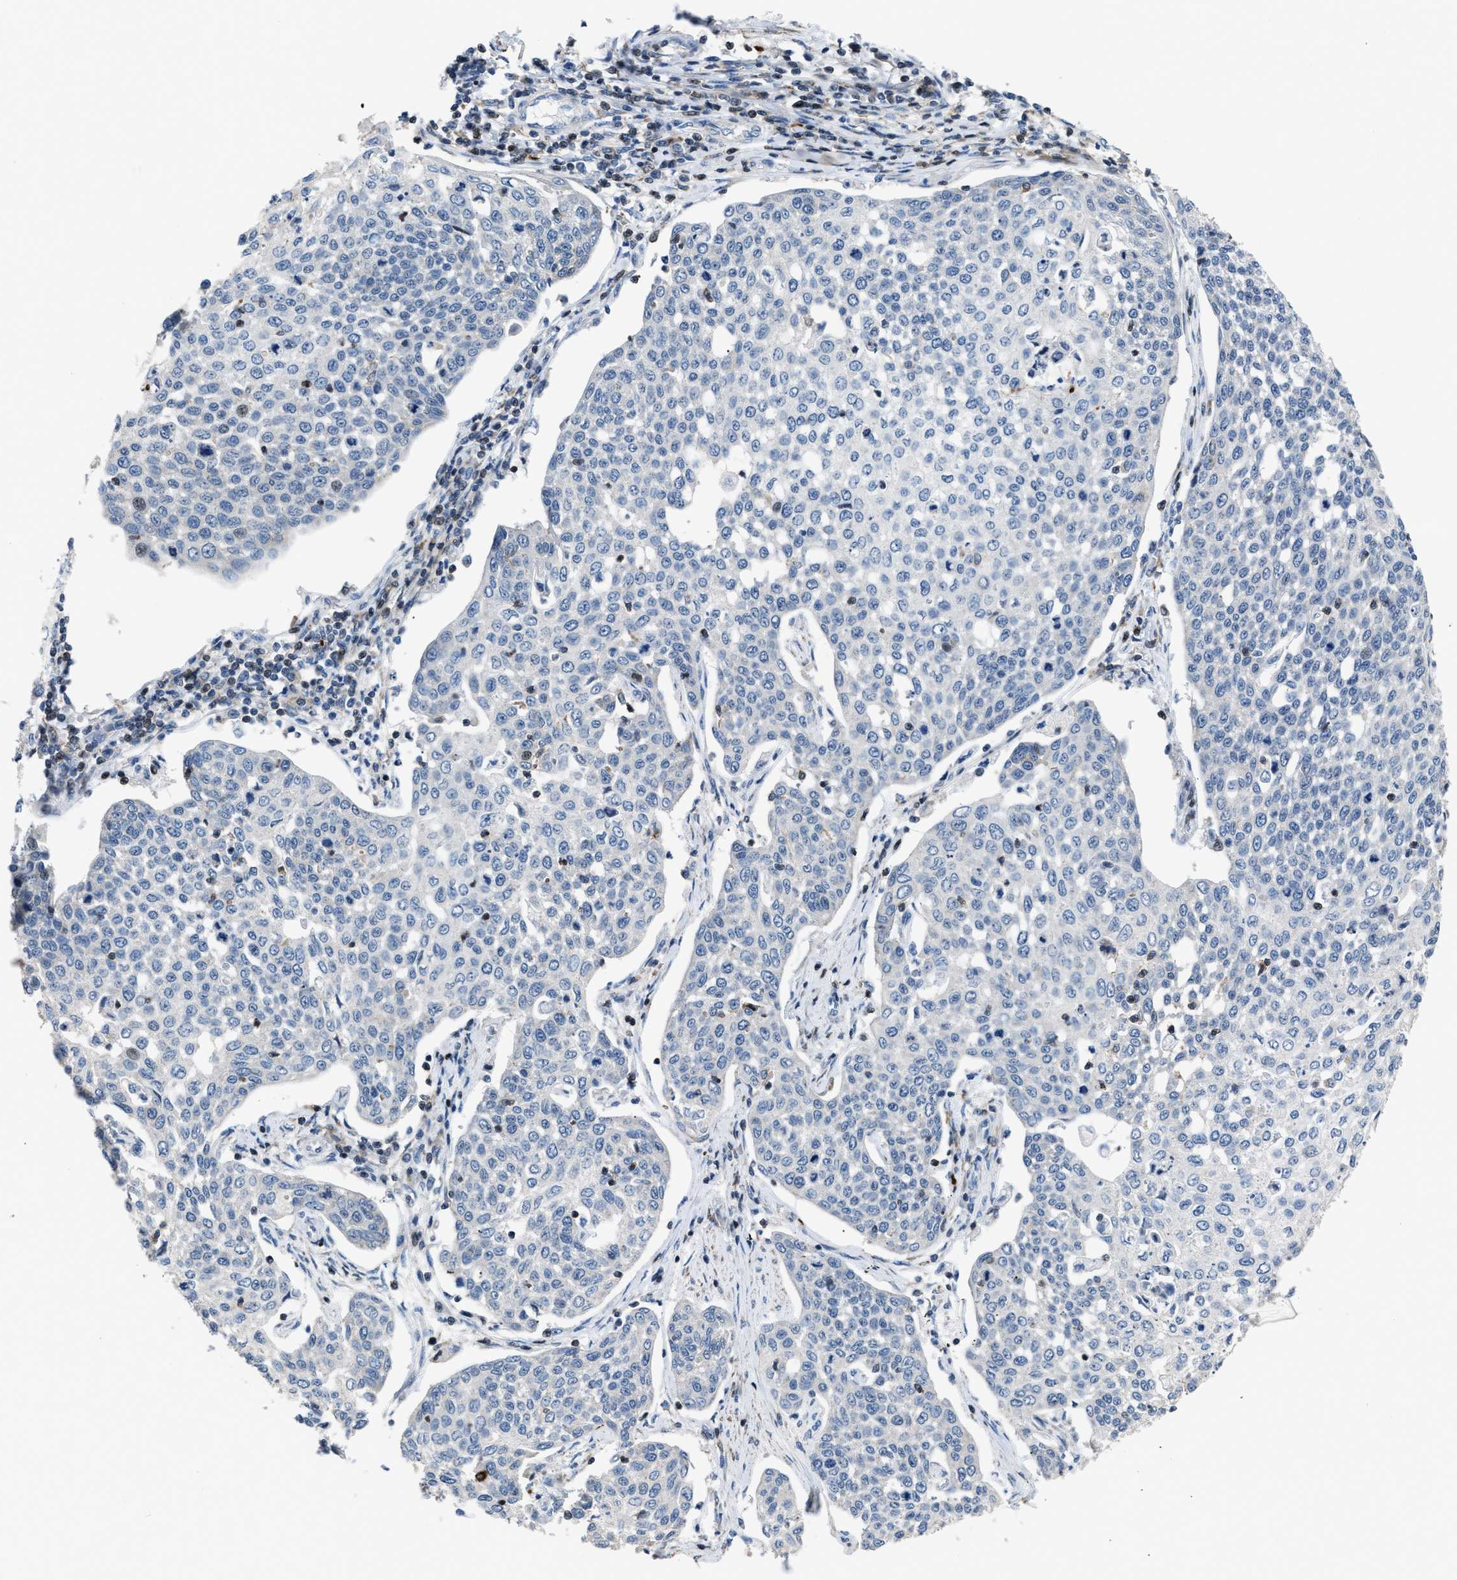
{"staining": {"intensity": "negative", "quantity": "none", "location": "none"}, "tissue": "cervical cancer", "cell_type": "Tumor cells", "image_type": "cancer", "snomed": [{"axis": "morphology", "description": "Squamous cell carcinoma, NOS"}, {"axis": "topography", "description": "Cervix"}], "caption": "A photomicrograph of human cervical squamous cell carcinoma is negative for staining in tumor cells. Brightfield microscopy of immunohistochemistry (IHC) stained with DAB (3,3'-diaminobenzidine) (brown) and hematoxylin (blue), captured at high magnification.", "gene": "ATP9A", "patient": {"sex": "female", "age": 34}}